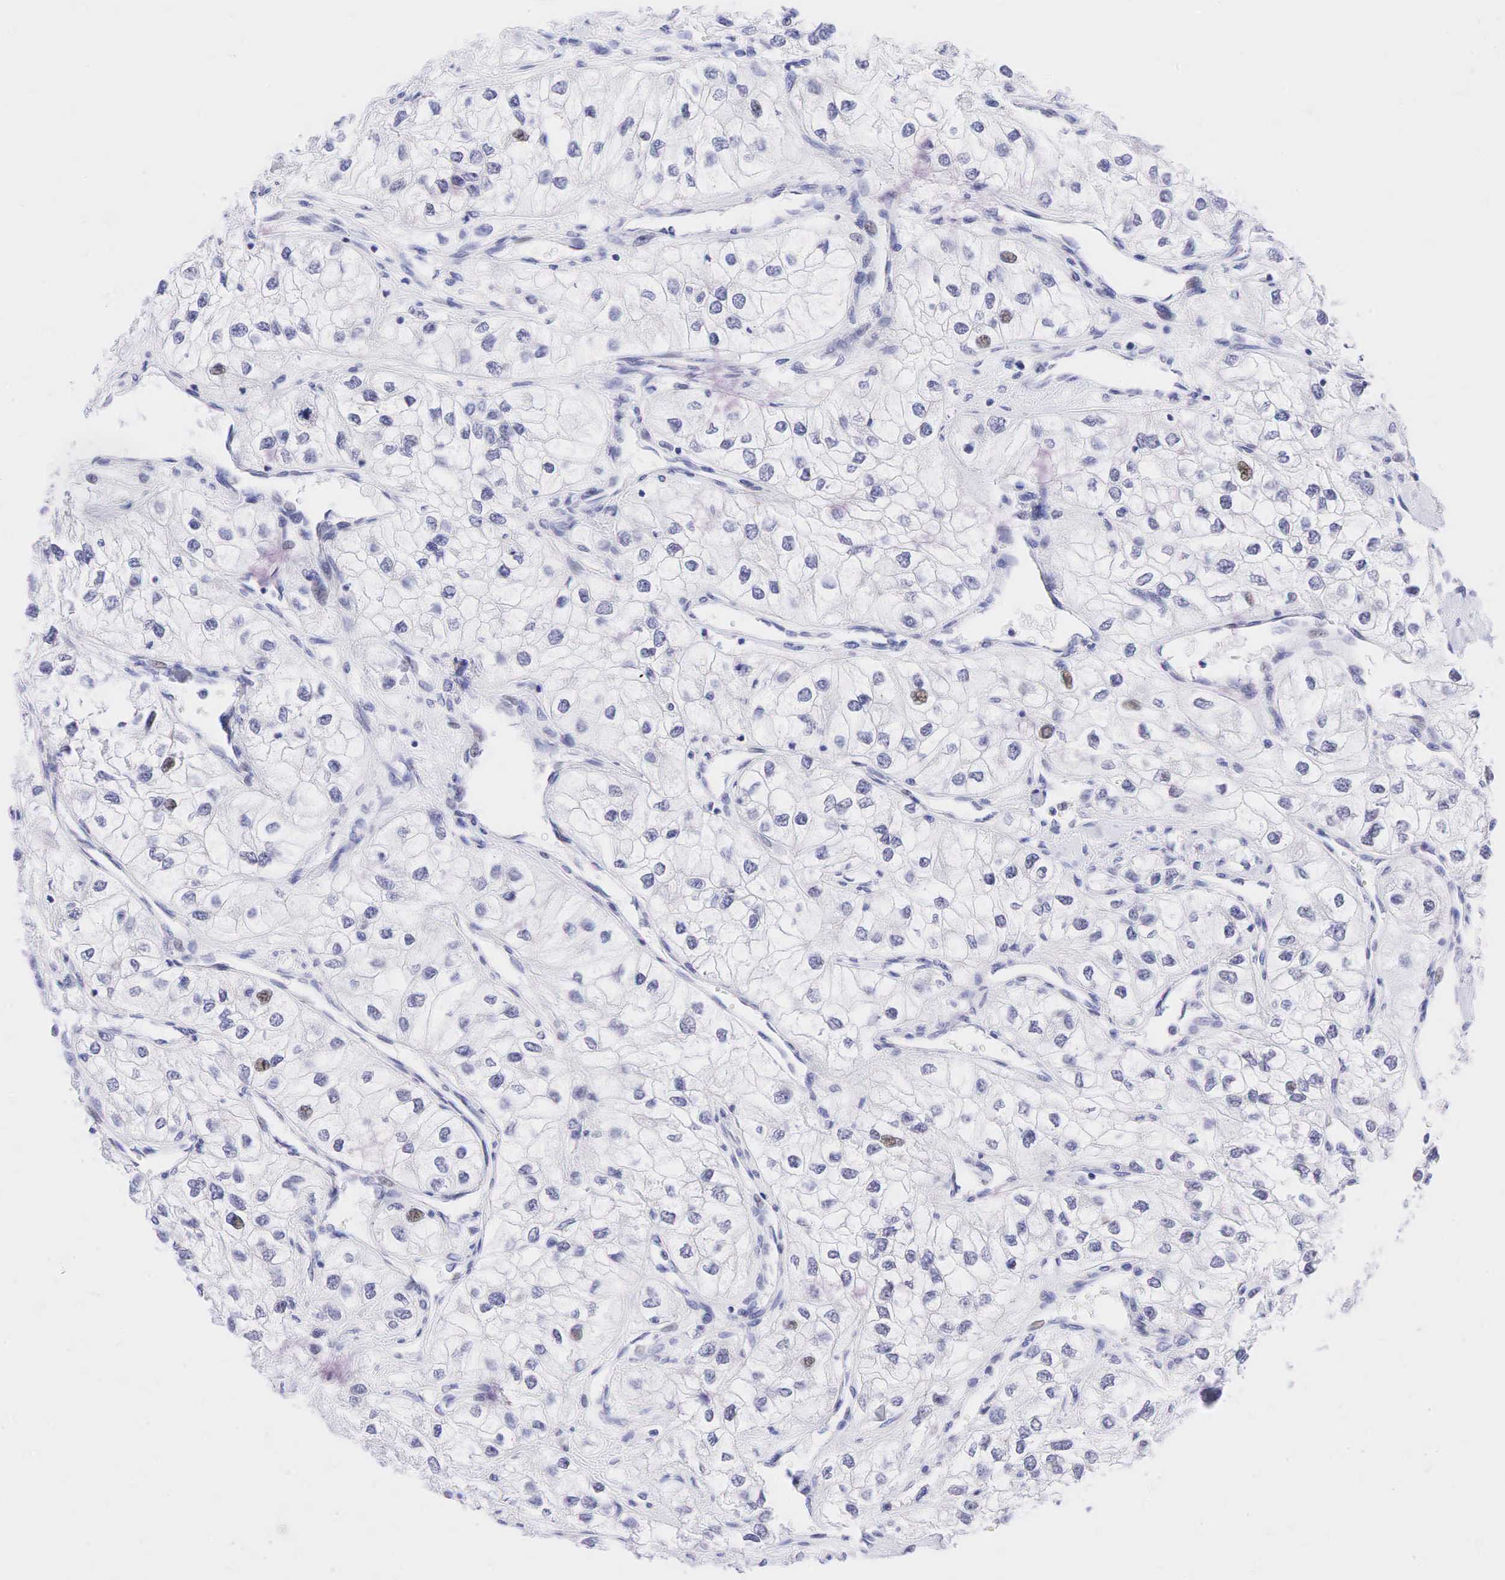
{"staining": {"intensity": "negative", "quantity": "none", "location": "none"}, "tissue": "renal cancer", "cell_type": "Tumor cells", "image_type": "cancer", "snomed": [{"axis": "morphology", "description": "Adenocarcinoma, NOS"}, {"axis": "topography", "description": "Kidney"}], "caption": "Tumor cells show no significant staining in adenocarcinoma (renal). (Brightfield microscopy of DAB (3,3'-diaminobenzidine) IHC at high magnification).", "gene": "AR", "patient": {"sex": "male", "age": 57}}